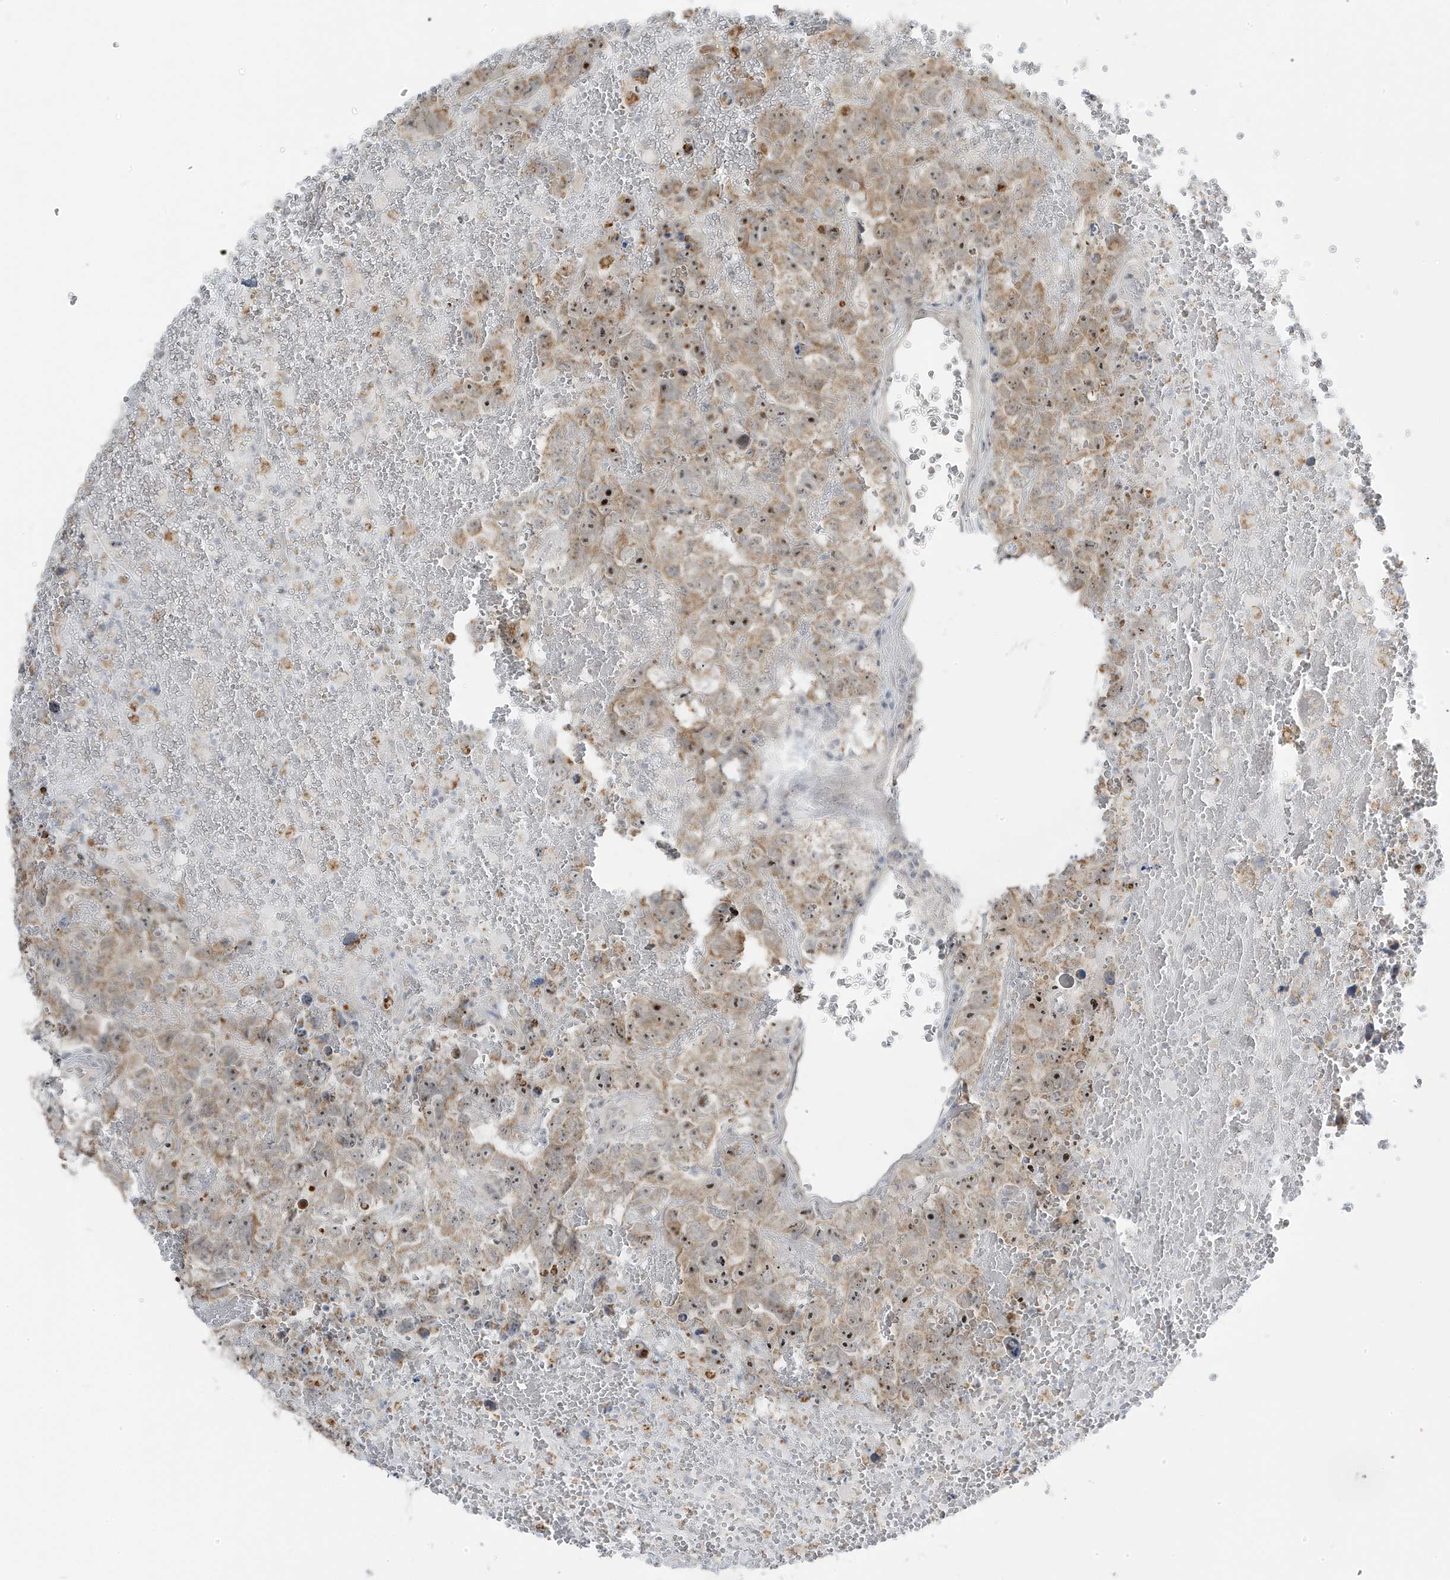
{"staining": {"intensity": "moderate", "quantity": "25%-75%", "location": "cytoplasmic/membranous,nuclear"}, "tissue": "testis cancer", "cell_type": "Tumor cells", "image_type": "cancer", "snomed": [{"axis": "morphology", "description": "Carcinoma, Embryonal, NOS"}, {"axis": "topography", "description": "Testis"}], "caption": "Tumor cells display moderate cytoplasmic/membranous and nuclear positivity in approximately 25%-75% of cells in testis embryonal carcinoma. The staining was performed using DAB to visualize the protein expression in brown, while the nuclei were stained in blue with hematoxylin (Magnification: 20x).", "gene": "TSEN15", "patient": {"sex": "male", "age": 45}}